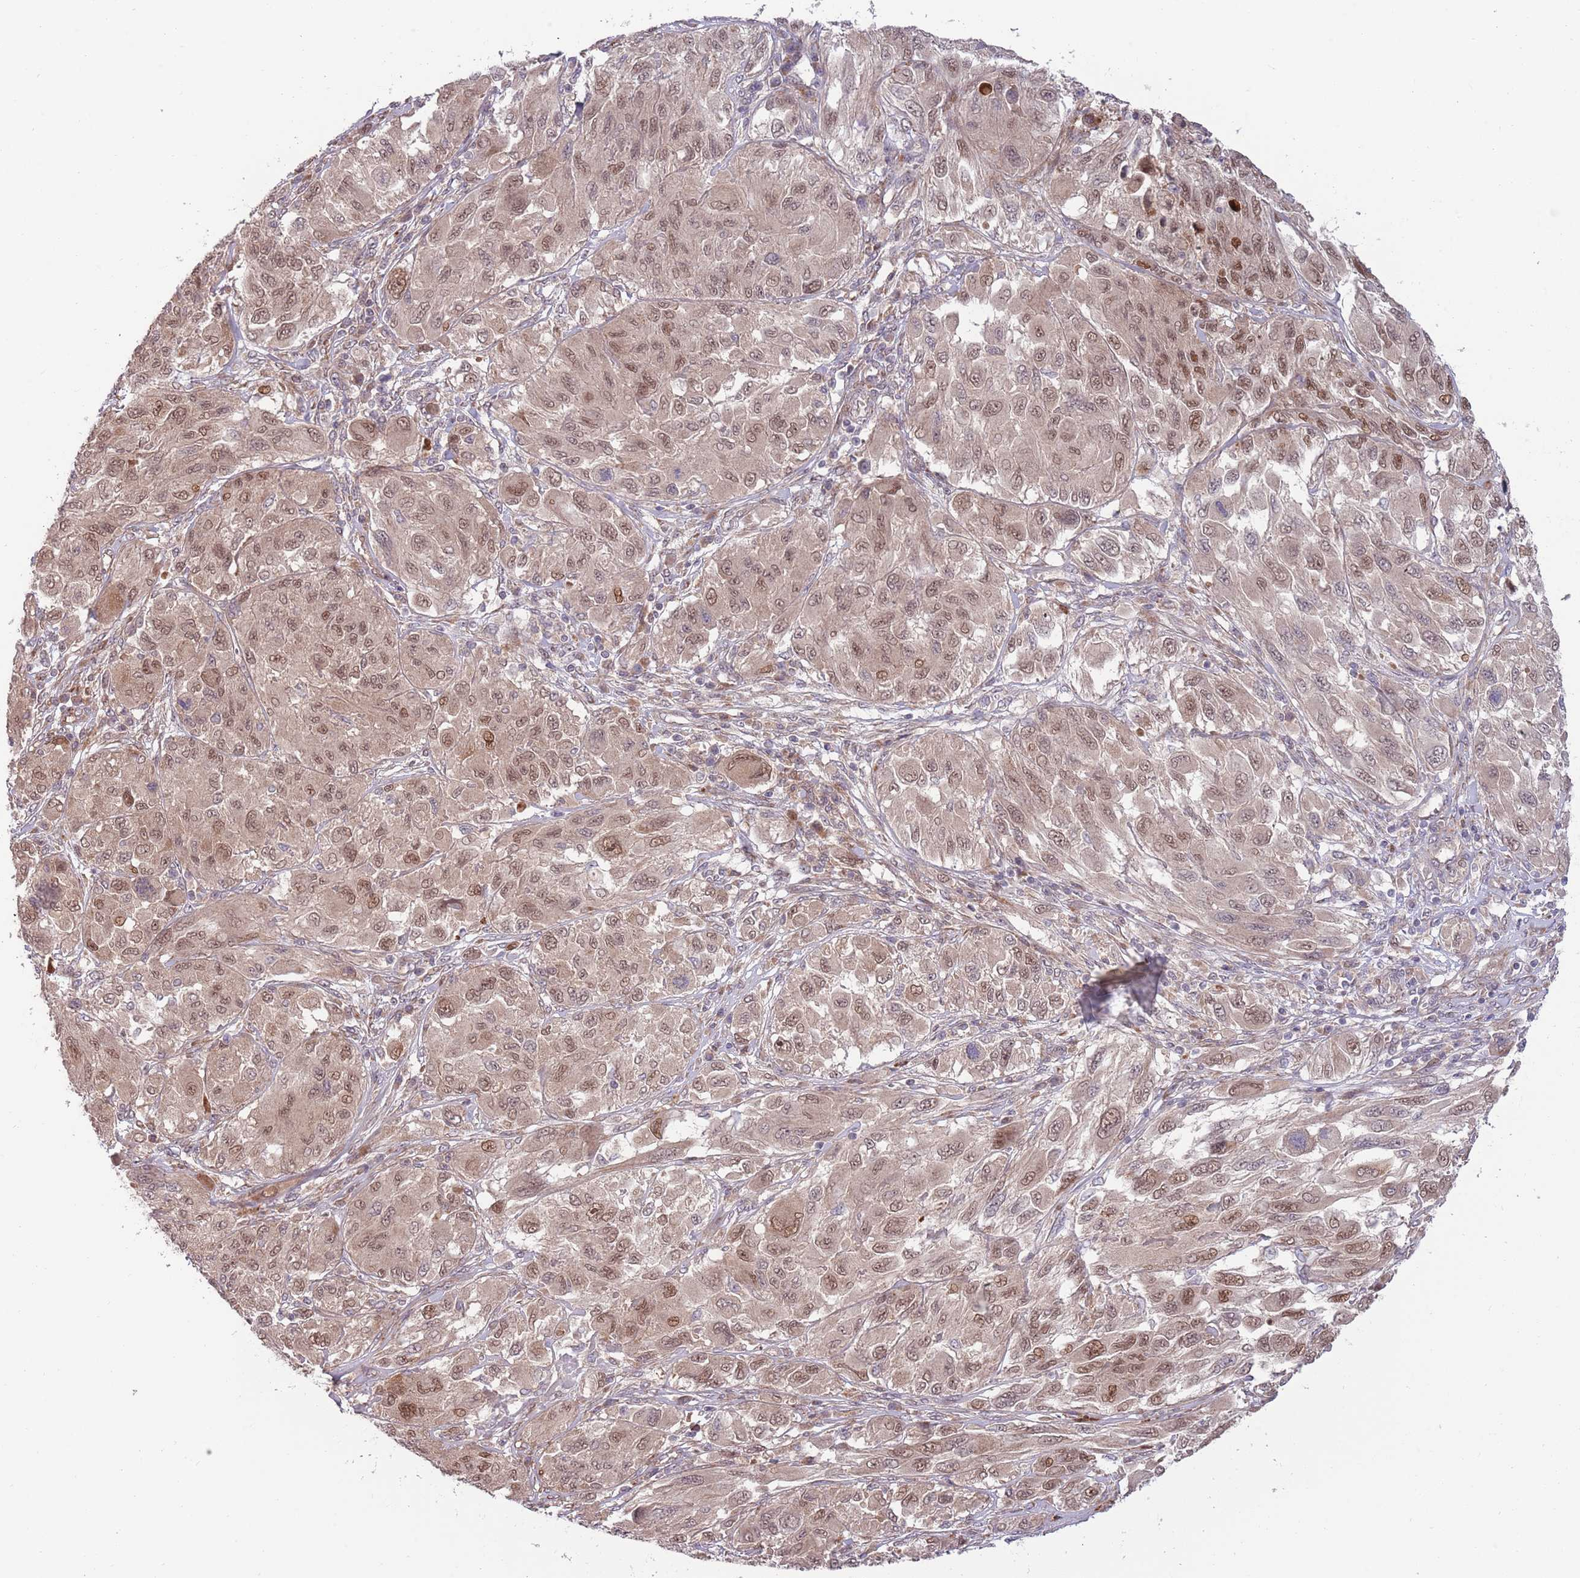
{"staining": {"intensity": "moderate", "quantity": ">75%", "location": "cytoplasmic/membranous,nuclear"}, "tissue": "melanoma", "cell_type": "Tumor cells", "image_type": "cancer", "snomed": [{"axis": "morphology", "description": "Malignant melanoma, NOS"}, {"axis": "topography", "description": "Skin"}], "caption": "The histopathology image displays staining of malignant melanoma, revealing moderate cytoplasmic/membranous and nuclear protein staining (brown color) within tumor cells. (Brightfield microscopy of DAB IHC at high magnification).", "gene": "NT5DC4", "patient": {"sex": "female", "age": 91}}